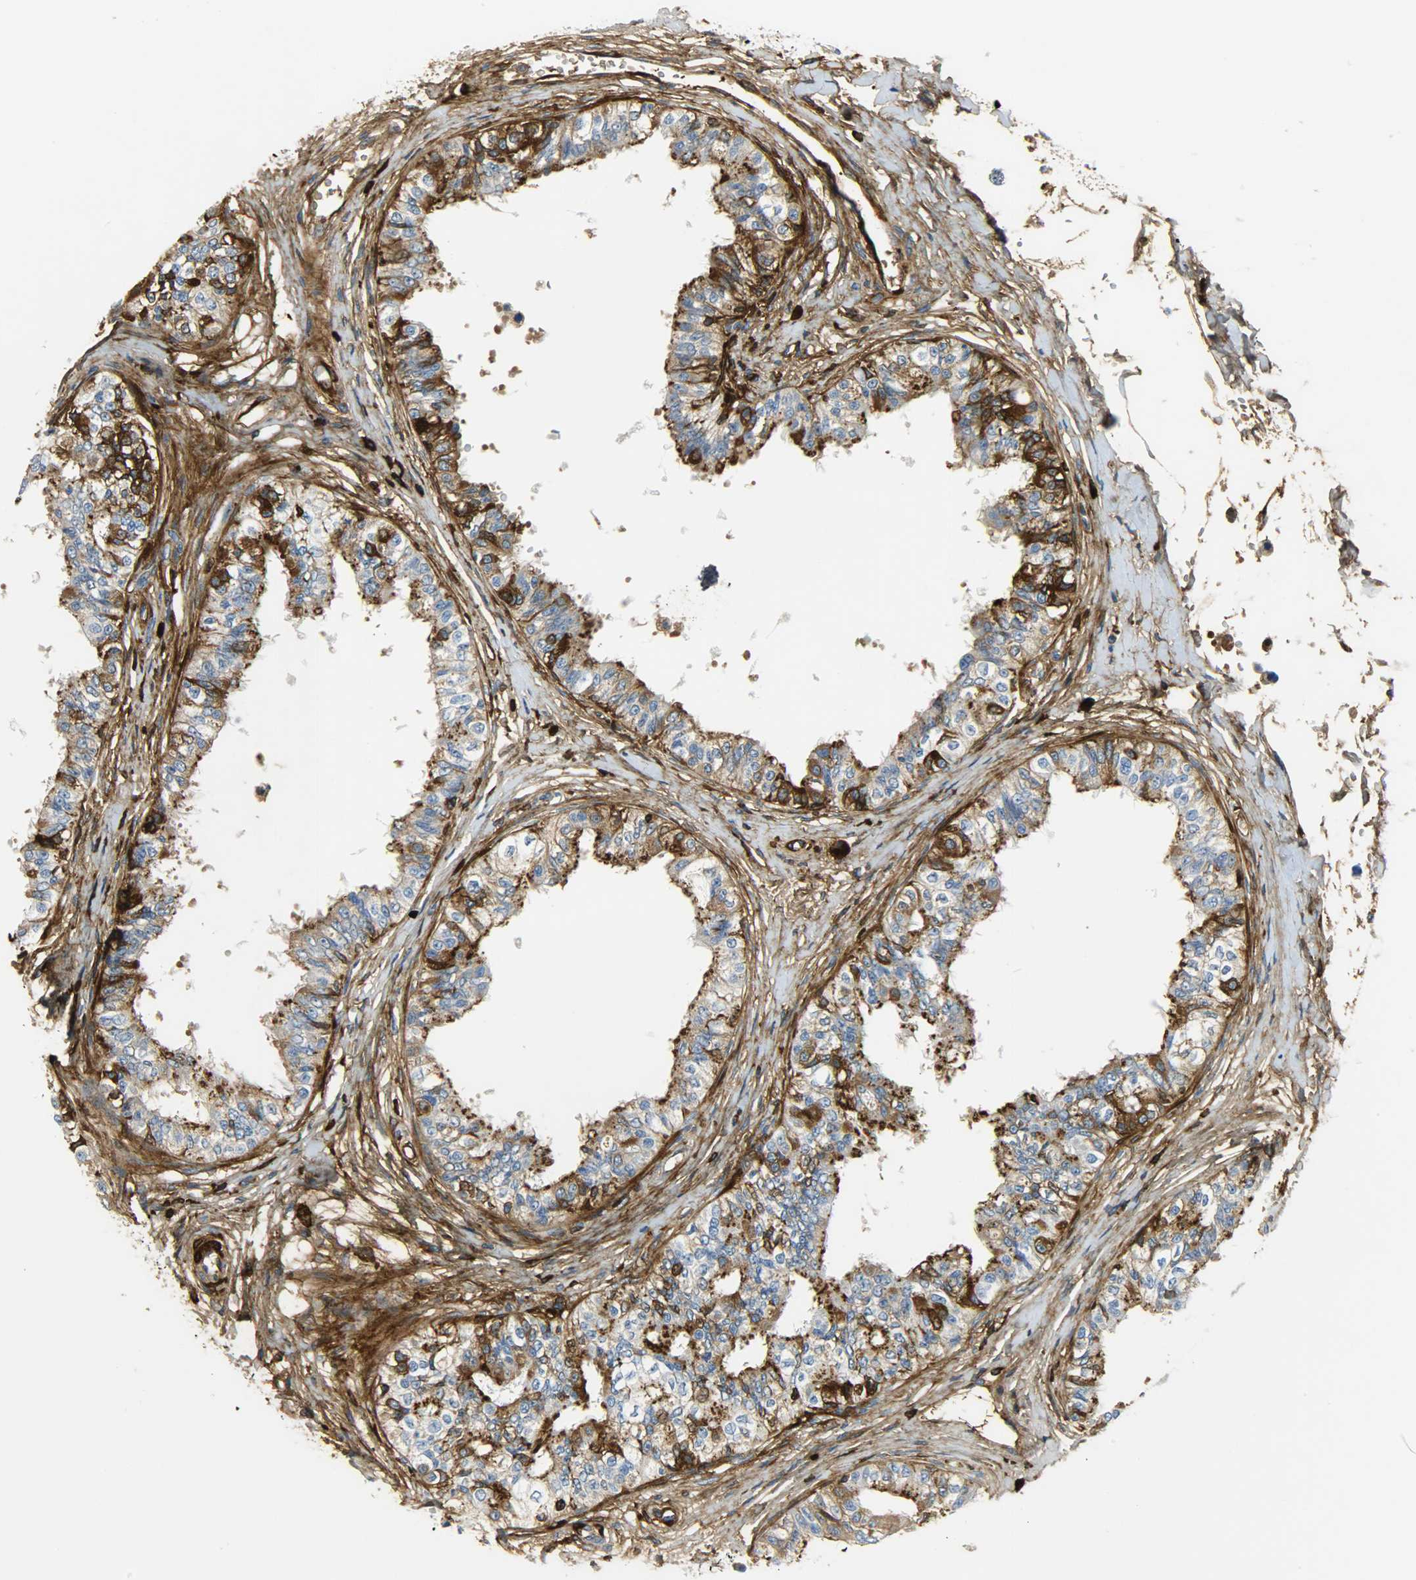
{"staining": {"intensity": "weak", "quantity": "<25%", "location": "cytoplasmic/membranous"}, "tissue": "epididymis", "cell_type": "Glandular cells", "image_type": "normal", "snomed": [{"axis": "morphology", "description": "Normal tissue, NOS"}, {"axis": "morphology", "description": "Adenocarcinoma, metastatic, NOS"}, {"axis": "topography", "description": "Testis"}, {"axis": "topography", "description": "Epididymis"}], "caption": "DAB immunohistochemical staining of normal epididymis exhibits no significant staining in glandular cells.", "gene": "CRP", "patient": {"sex": "male", "age": 26}}